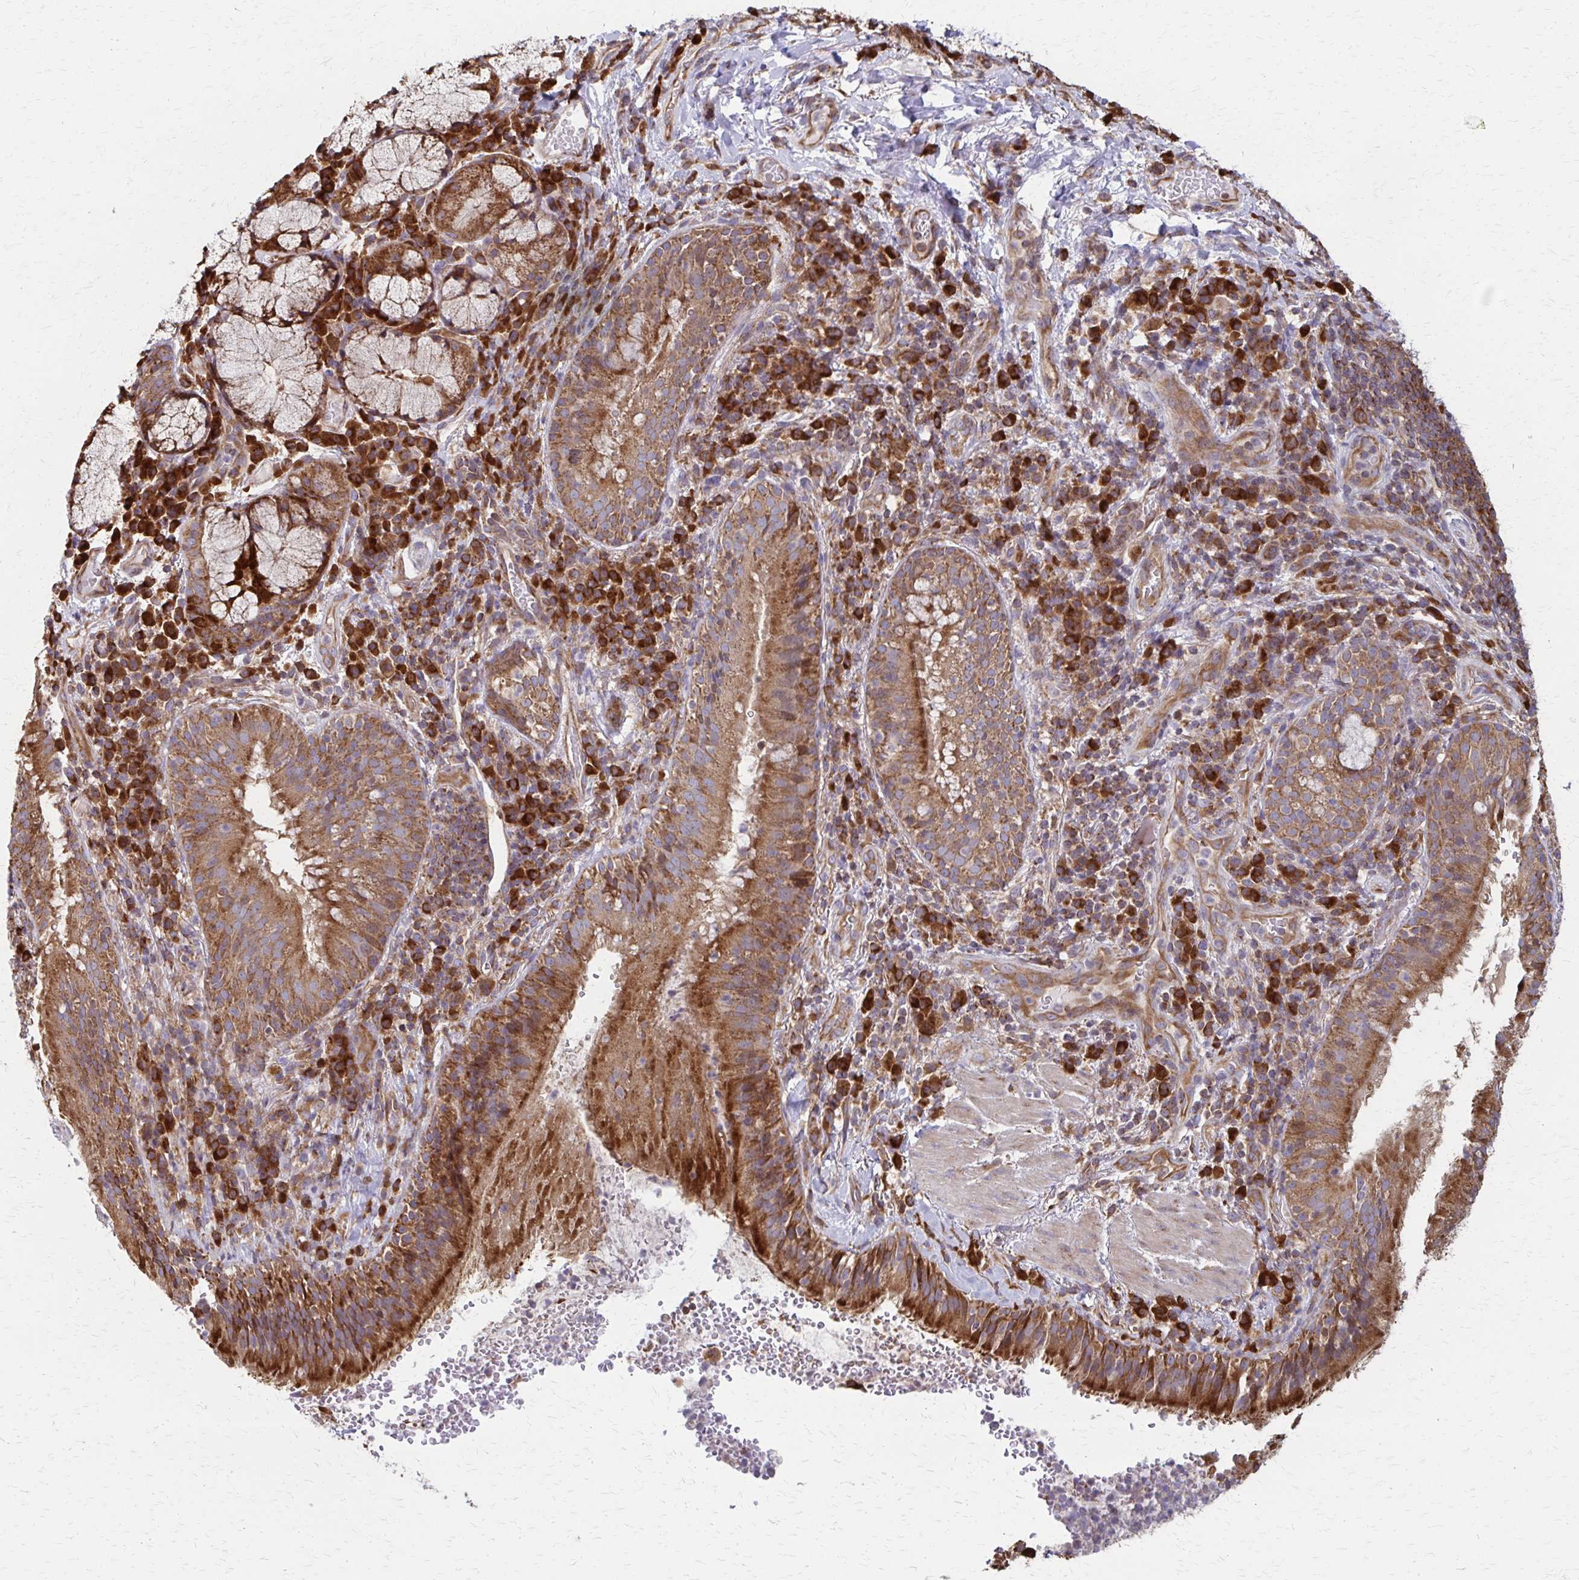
{"staining": {"intensity": "strong", "quantity": ">75%", "location": "cytoplasmic/membranous"}, "tissue": "bronchus", "cell_type": "Respiratory epithelial cells", "image_type": "normal", "snomed": [{"axis": "morphology", "description": "Normal tissue, NOS"}, {"axis": "topography", "description": "Lymph node"}, {"axis": "topography", "description": "Bronchus"}], "caption": "Bronchus stained with DAB immunohistochemistry demonstrates high levels of strong cytoplasmic/membranous positivity in about >75% of respiratory epithelial cells. Nuclei are stained in blue.", "gene": "EEF2", "patient": {"sex": "male", "age": 56}}